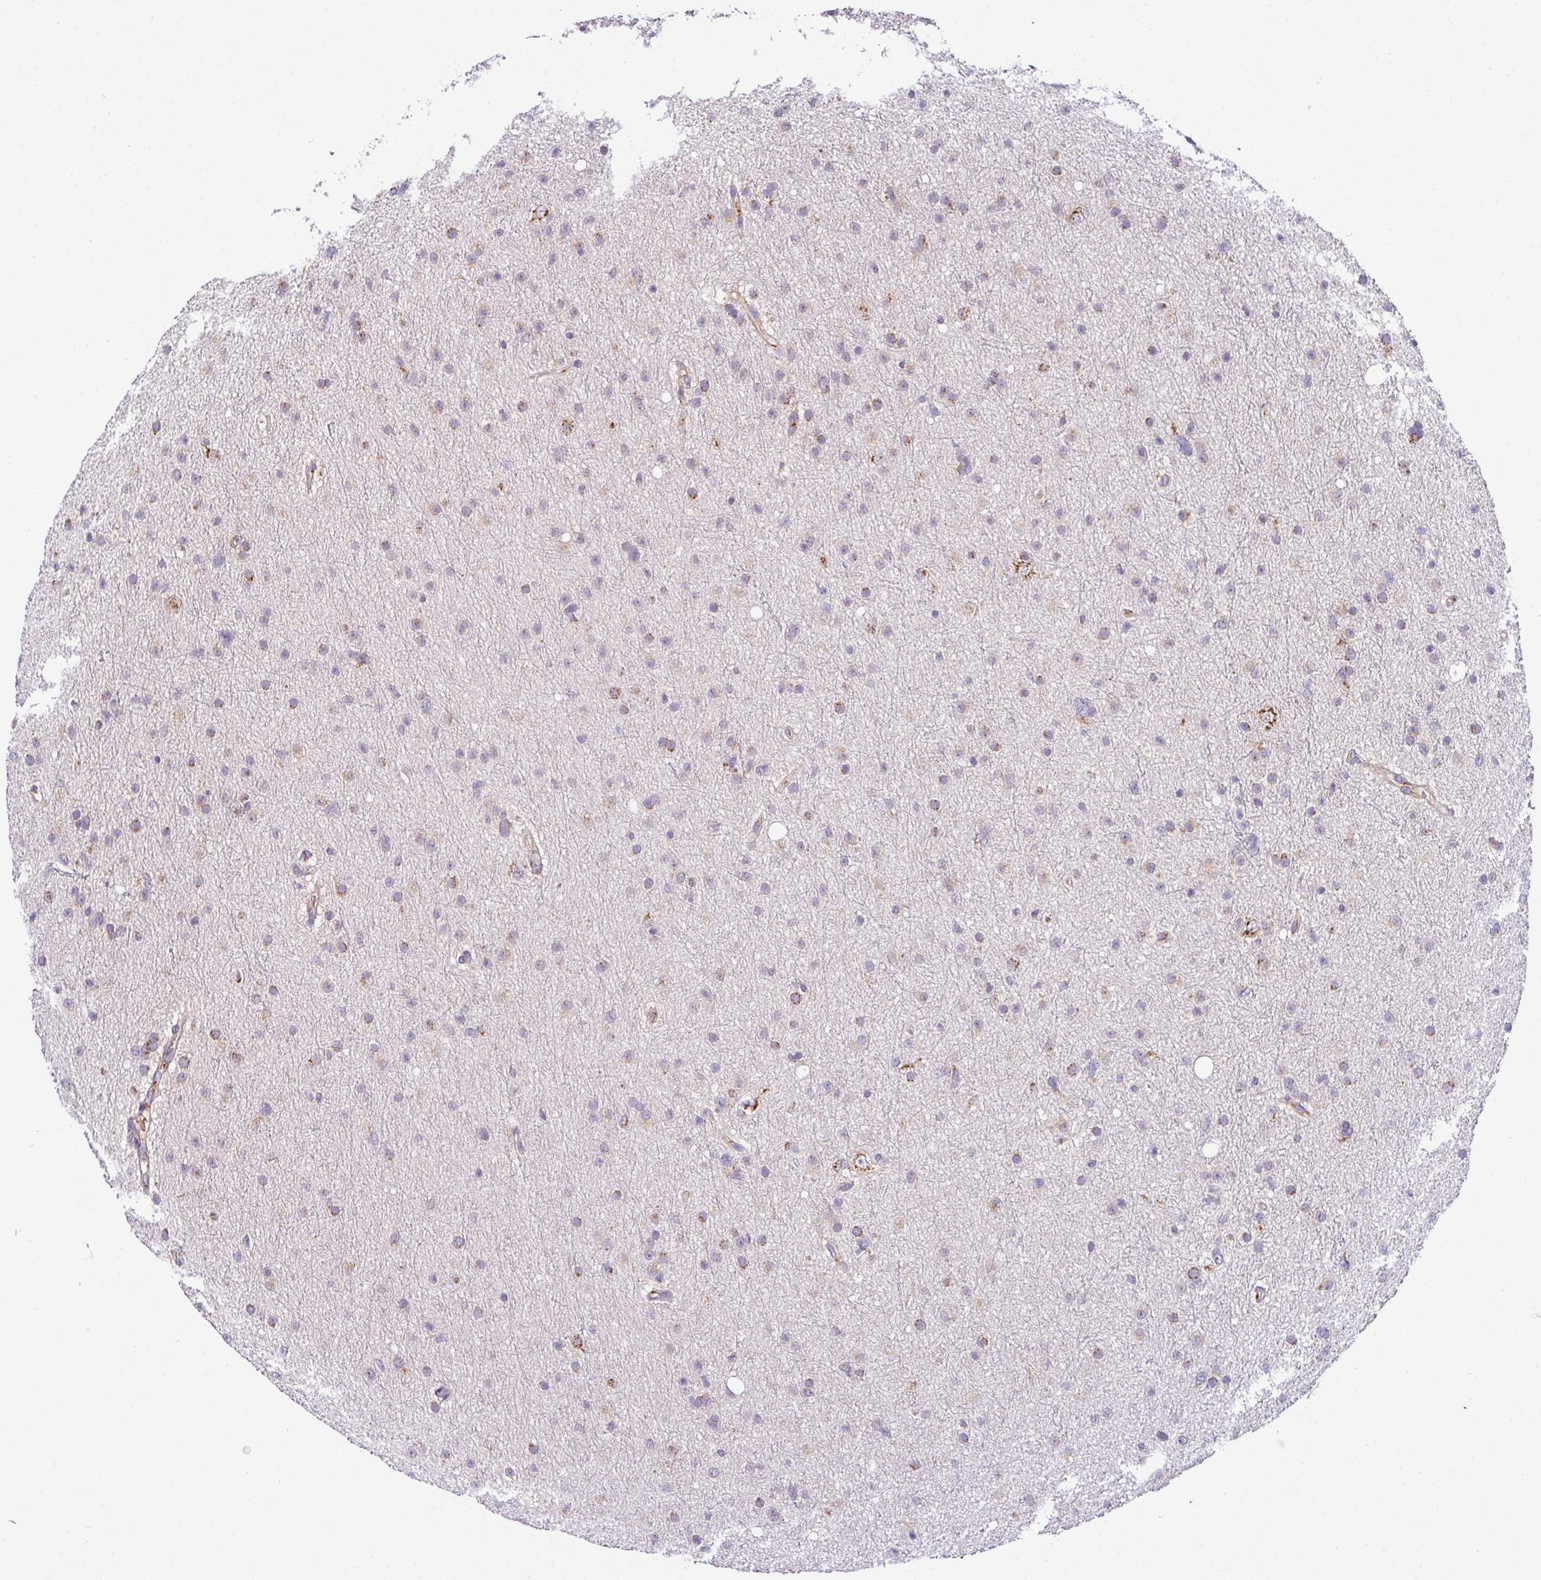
{"staining": {"intensity": "moderate", "quantity": "<25%", "location": "cytoplasmic/membranous"}, "tissue": "glioma", "cell_type": "Tumor cells", "image_type": "cancer", "snomed": [{"axis": "morphology", "description": "Glioma, malignant, Low grade"}, {"axis": "topography", "description": "Cerebral cortex"}], "caption": "Brown immunohistochemical staining in human glioma demonstrates moderate cytoplasmic/membranous staining in about <25% of tumor cells.", "gene": "CPD", "patient": {"sex": "female", "age": 39}}